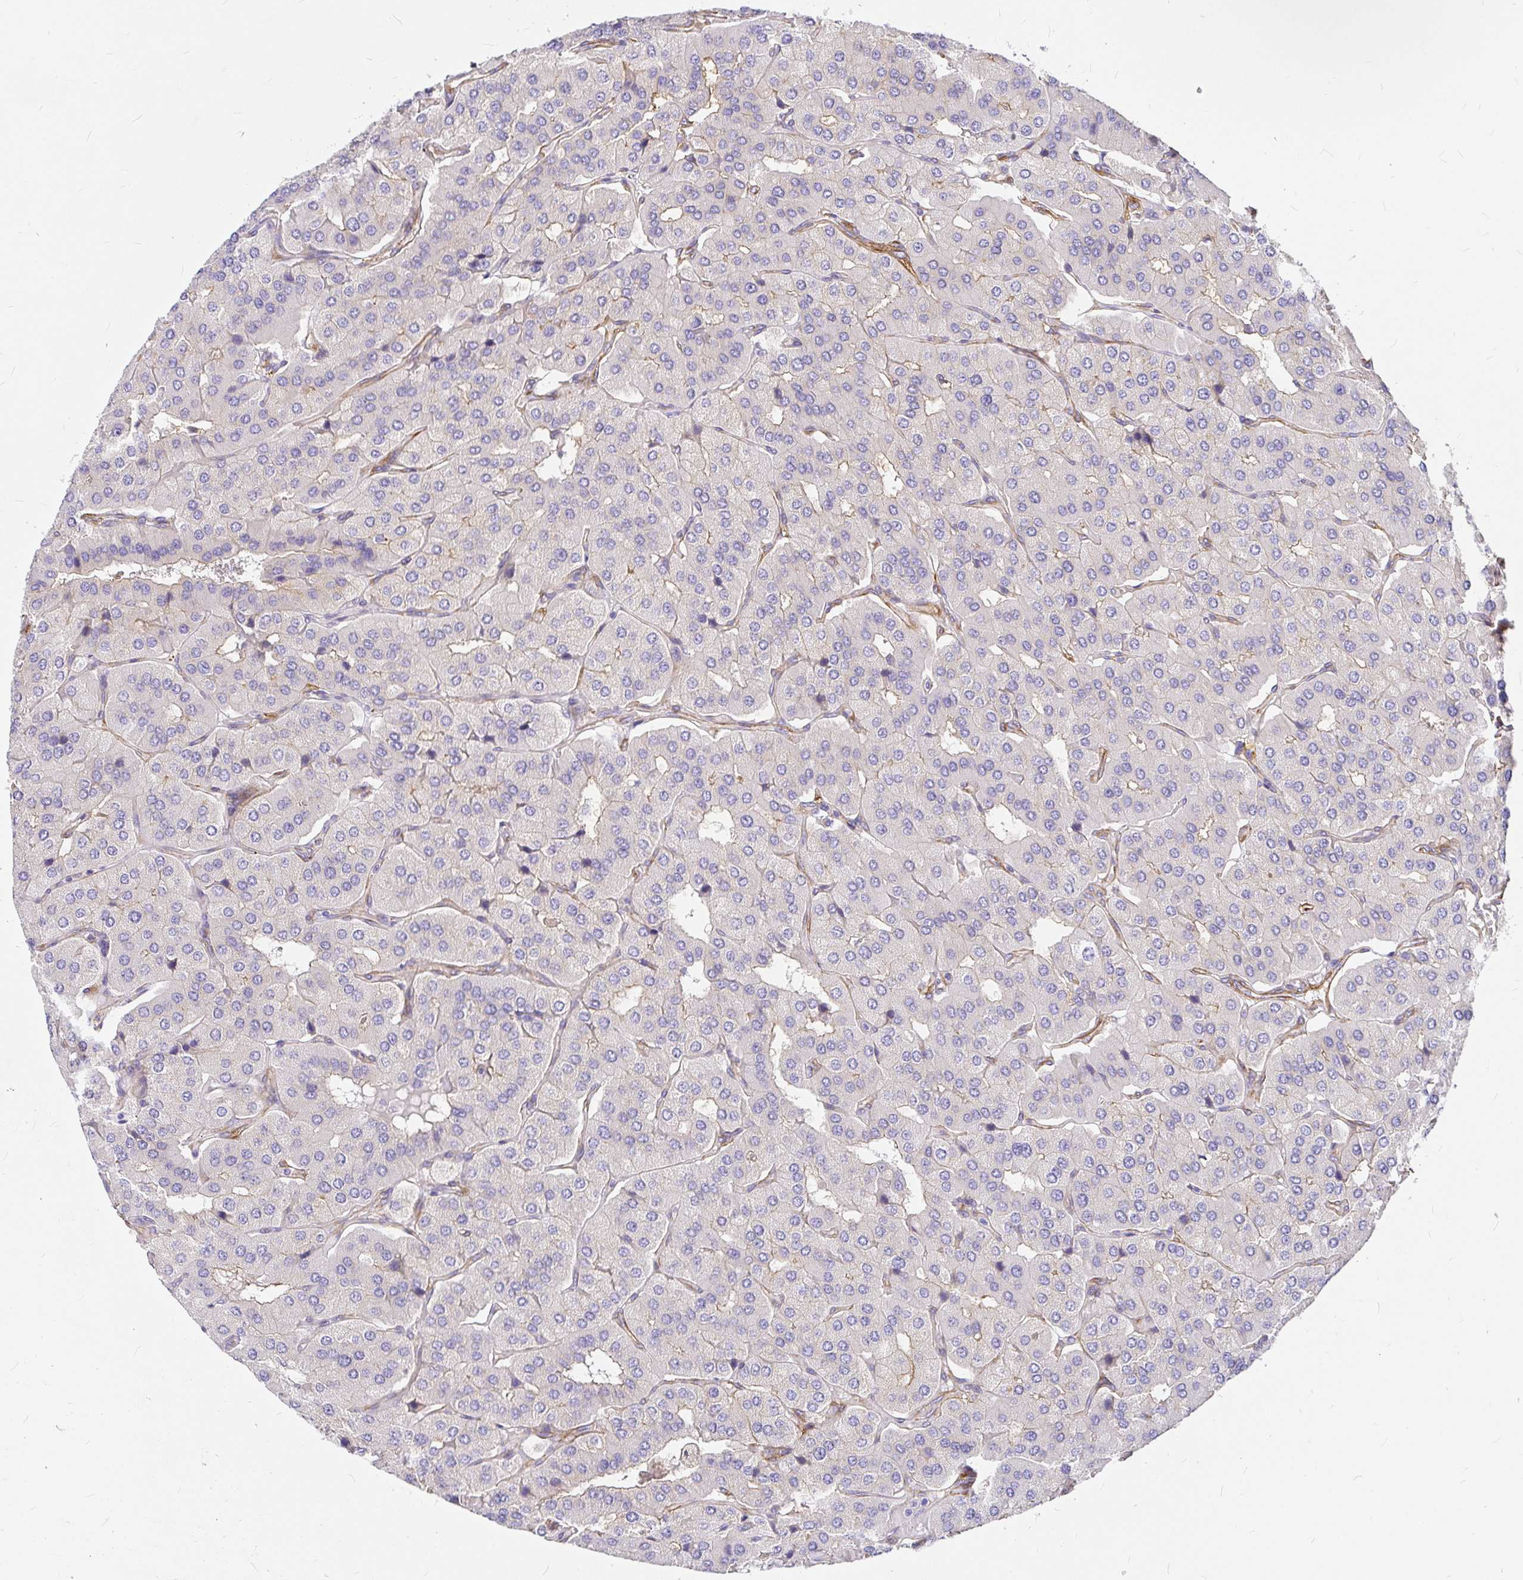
{"staining": {"intensity": "negative", "quantity": "none", "location": "none"}, "tissue": "parathyroid gland", "cell_type": "Glandular cells", "image_type": "normal", "snomed": [{"axis": "morphology", "description": "Normal tissue, NOS"}, {"axis": "morphology", "description": "Adenoma, NOS"}, {"axis": "topography", "description": "Parathyroid gland"}], "caption": "IHC image of unremarkable parathyroid gland stained for a protein (brown), which exhibits no staining in glandular cells. (Immunohistochemistry (ihc), brightfield microscopy, high magnification).", "gene": "MYO1B", "patient": {"sex": "female", "age": 86}}